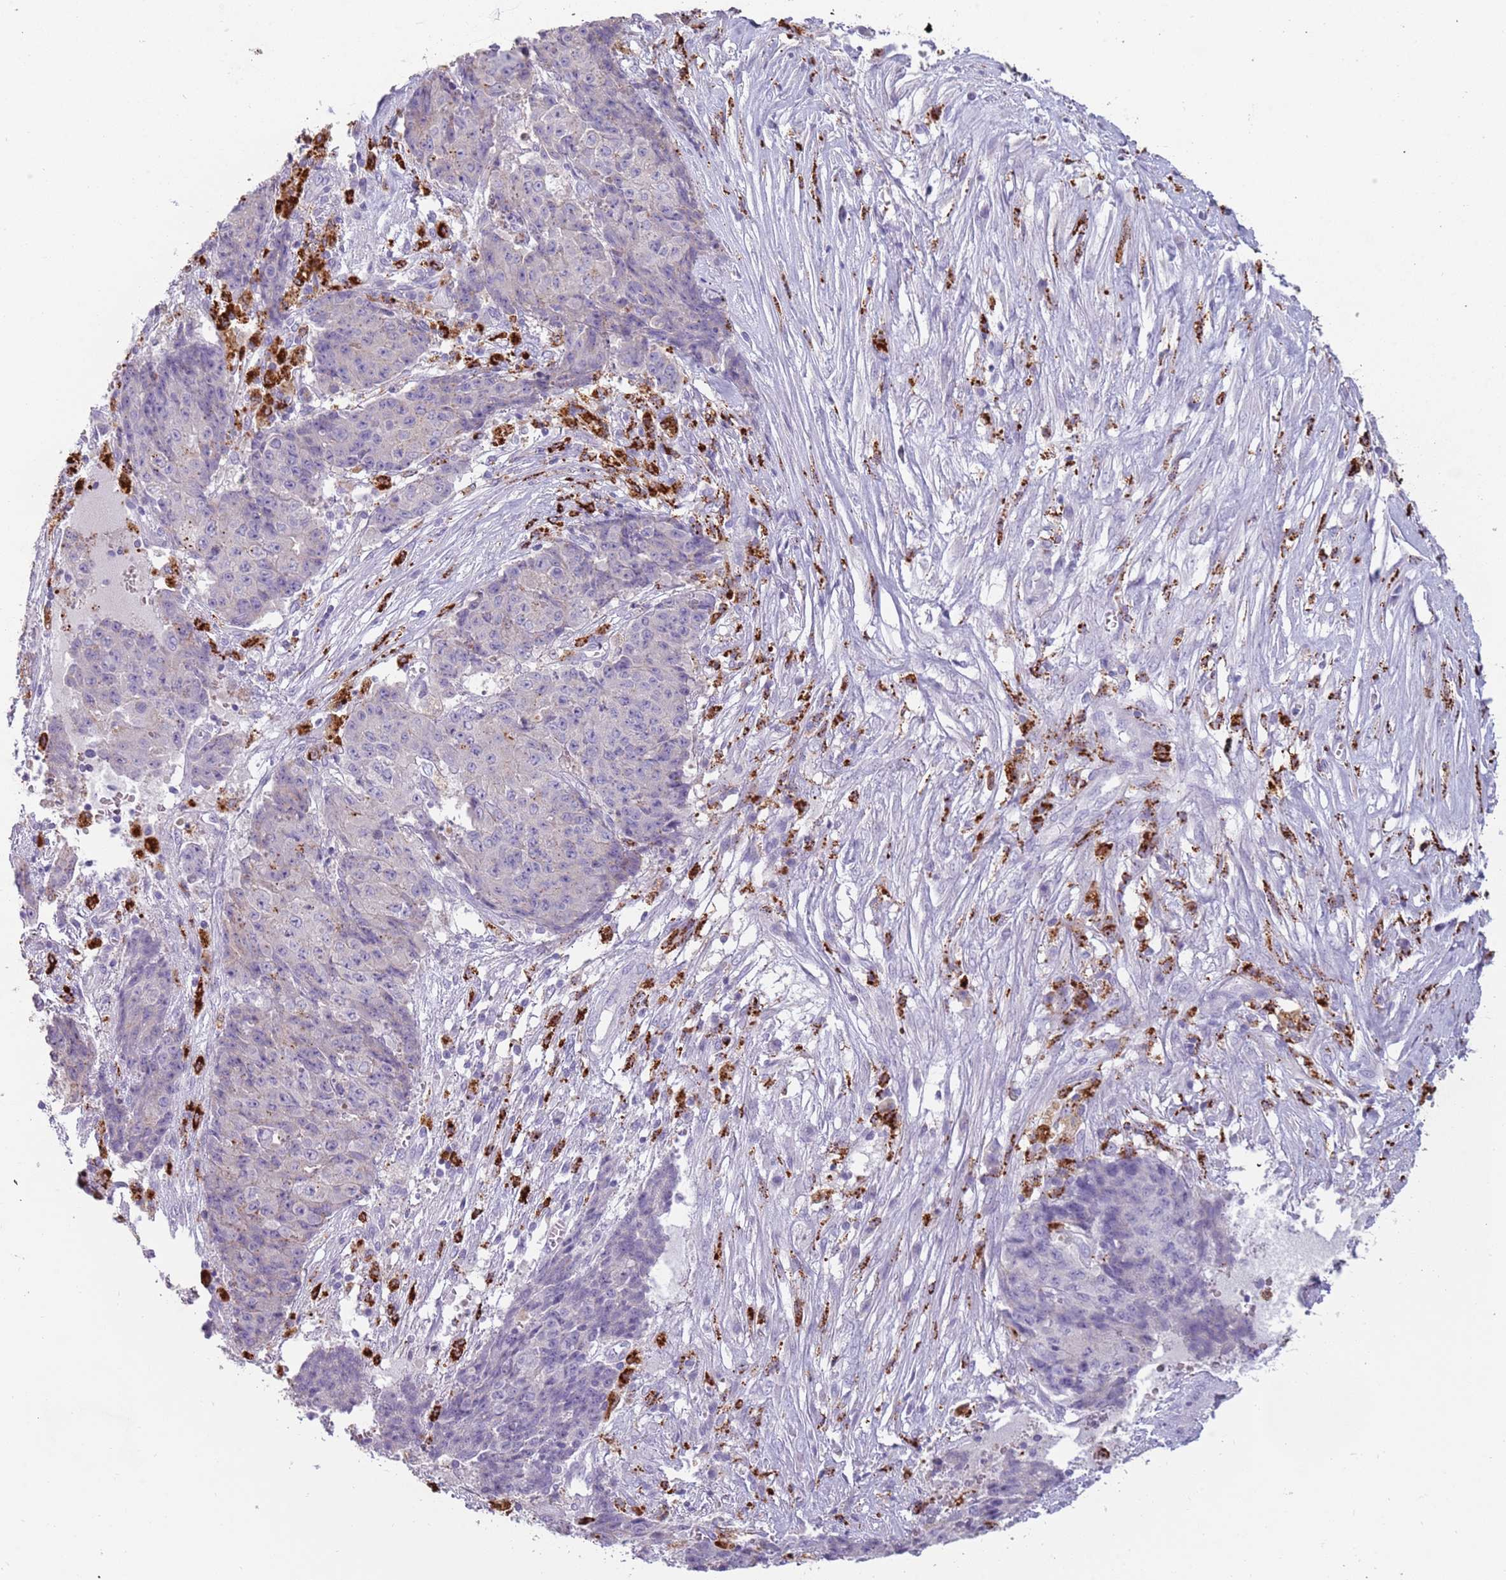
{"staining": {"intensity": "negative", "quantity": "none", "location": "none"}, "tissue": "ovarian cancer", "cell_type": "Tumor cells", "image_type": "cancer", "snomed": [{"axis": "morphology", "description": "Carcinoma, endometroid"}, {"axis": "topography", "description": "Ovary"}], "caption": "Immunohistochemical staining of endometroid carcinoma (ovarian) reveals no significant staining in tumor cells.", "gene": "NWD2", "patient": {"sex": "female", "age": 42}}